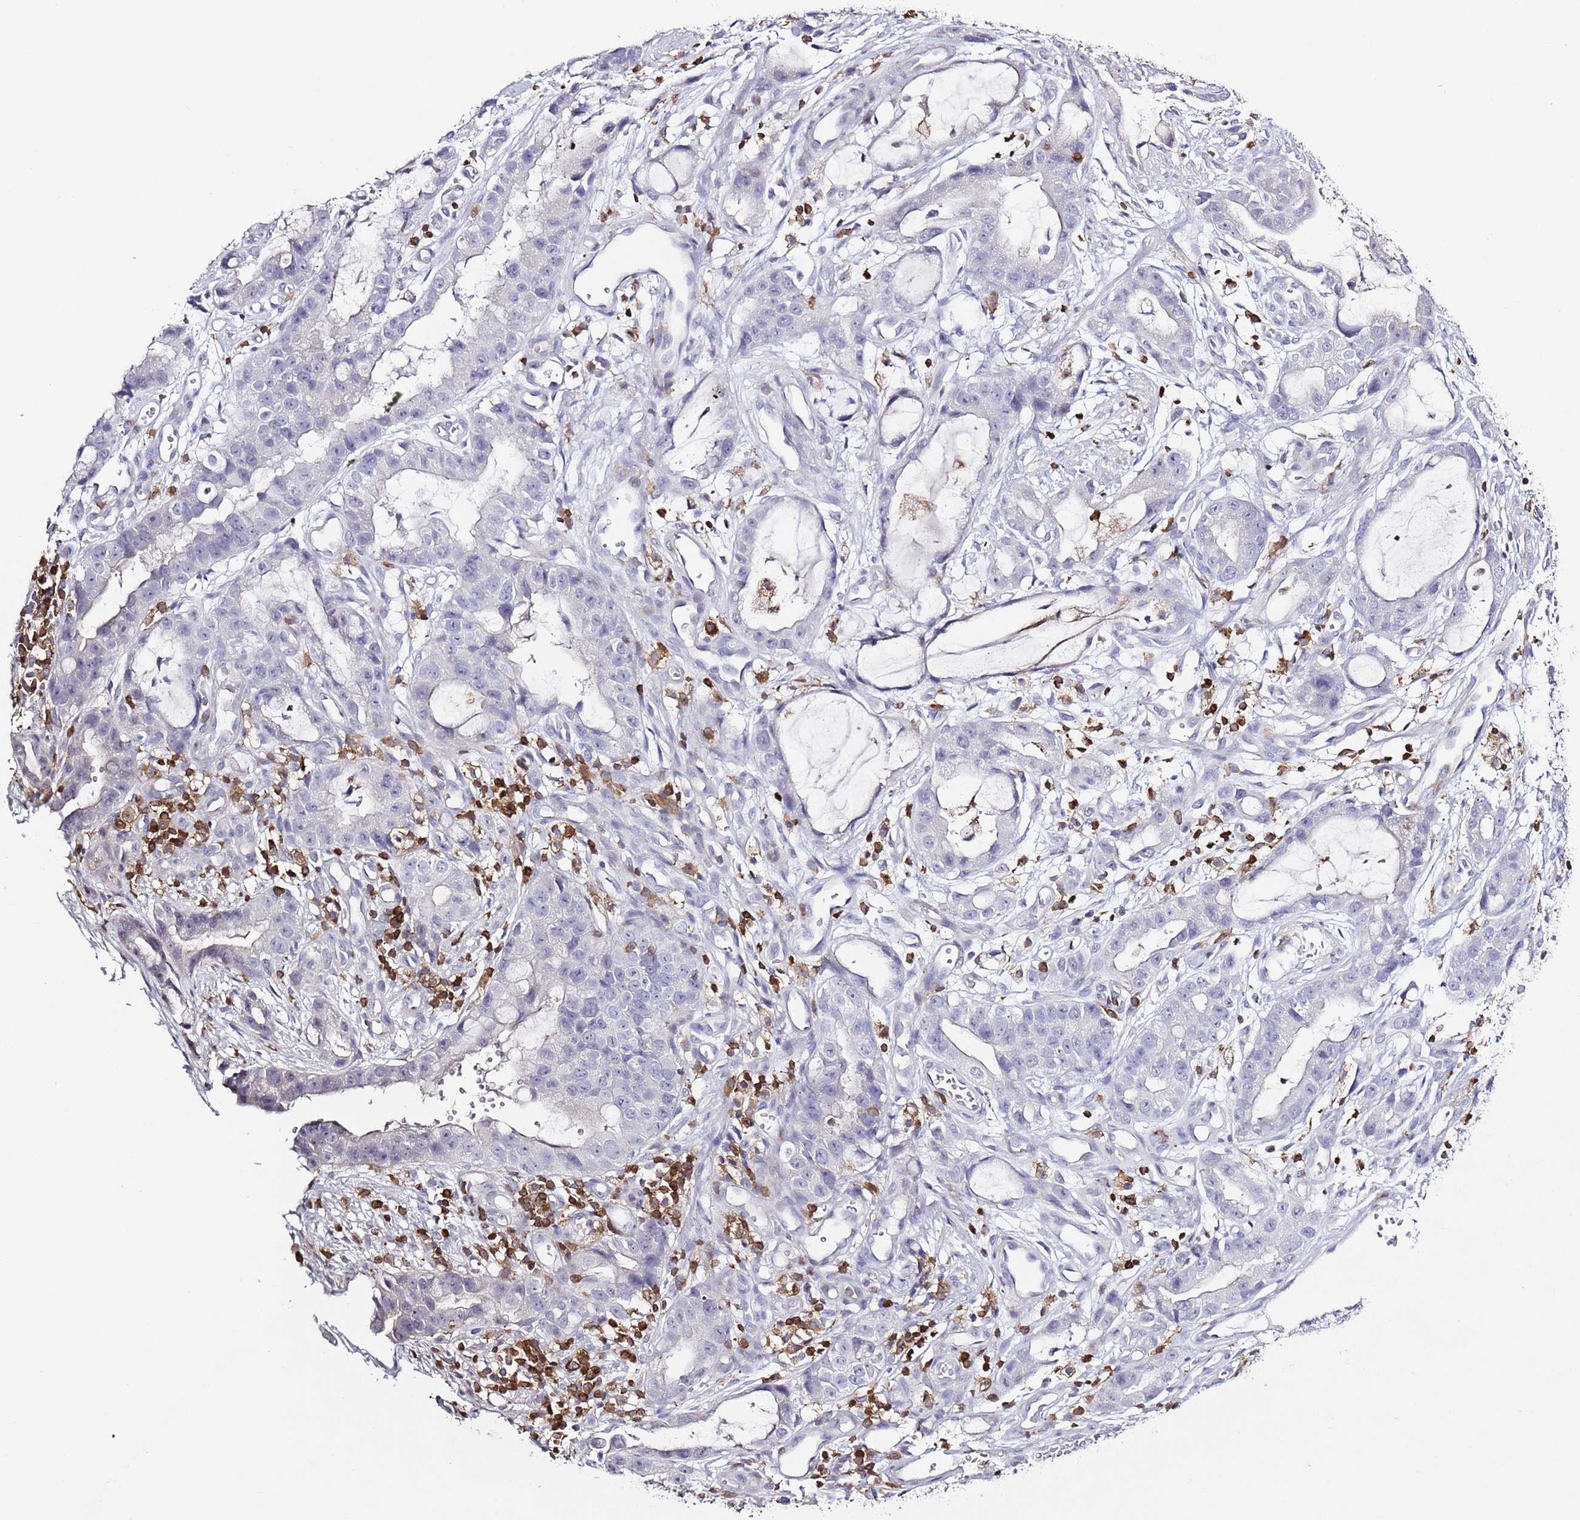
{"staining": {"intensity": "negative", "quantity": "none", "location": "none"}, "tissue": "stomach cancer", "cell_type": "Tumor cells", "image_type": "cancer", "snomed": [{"axis": "morphology", "description": "Adenocarcinoma, NOS"}, {"axis": "topography", "description": "Stomach"}], "caption": "There is no significant positivity in tumor cells of stomach cancer (adenocarcinoma).", "gene": "LPXN", "patient": {"sex": "male", "age": 55}}